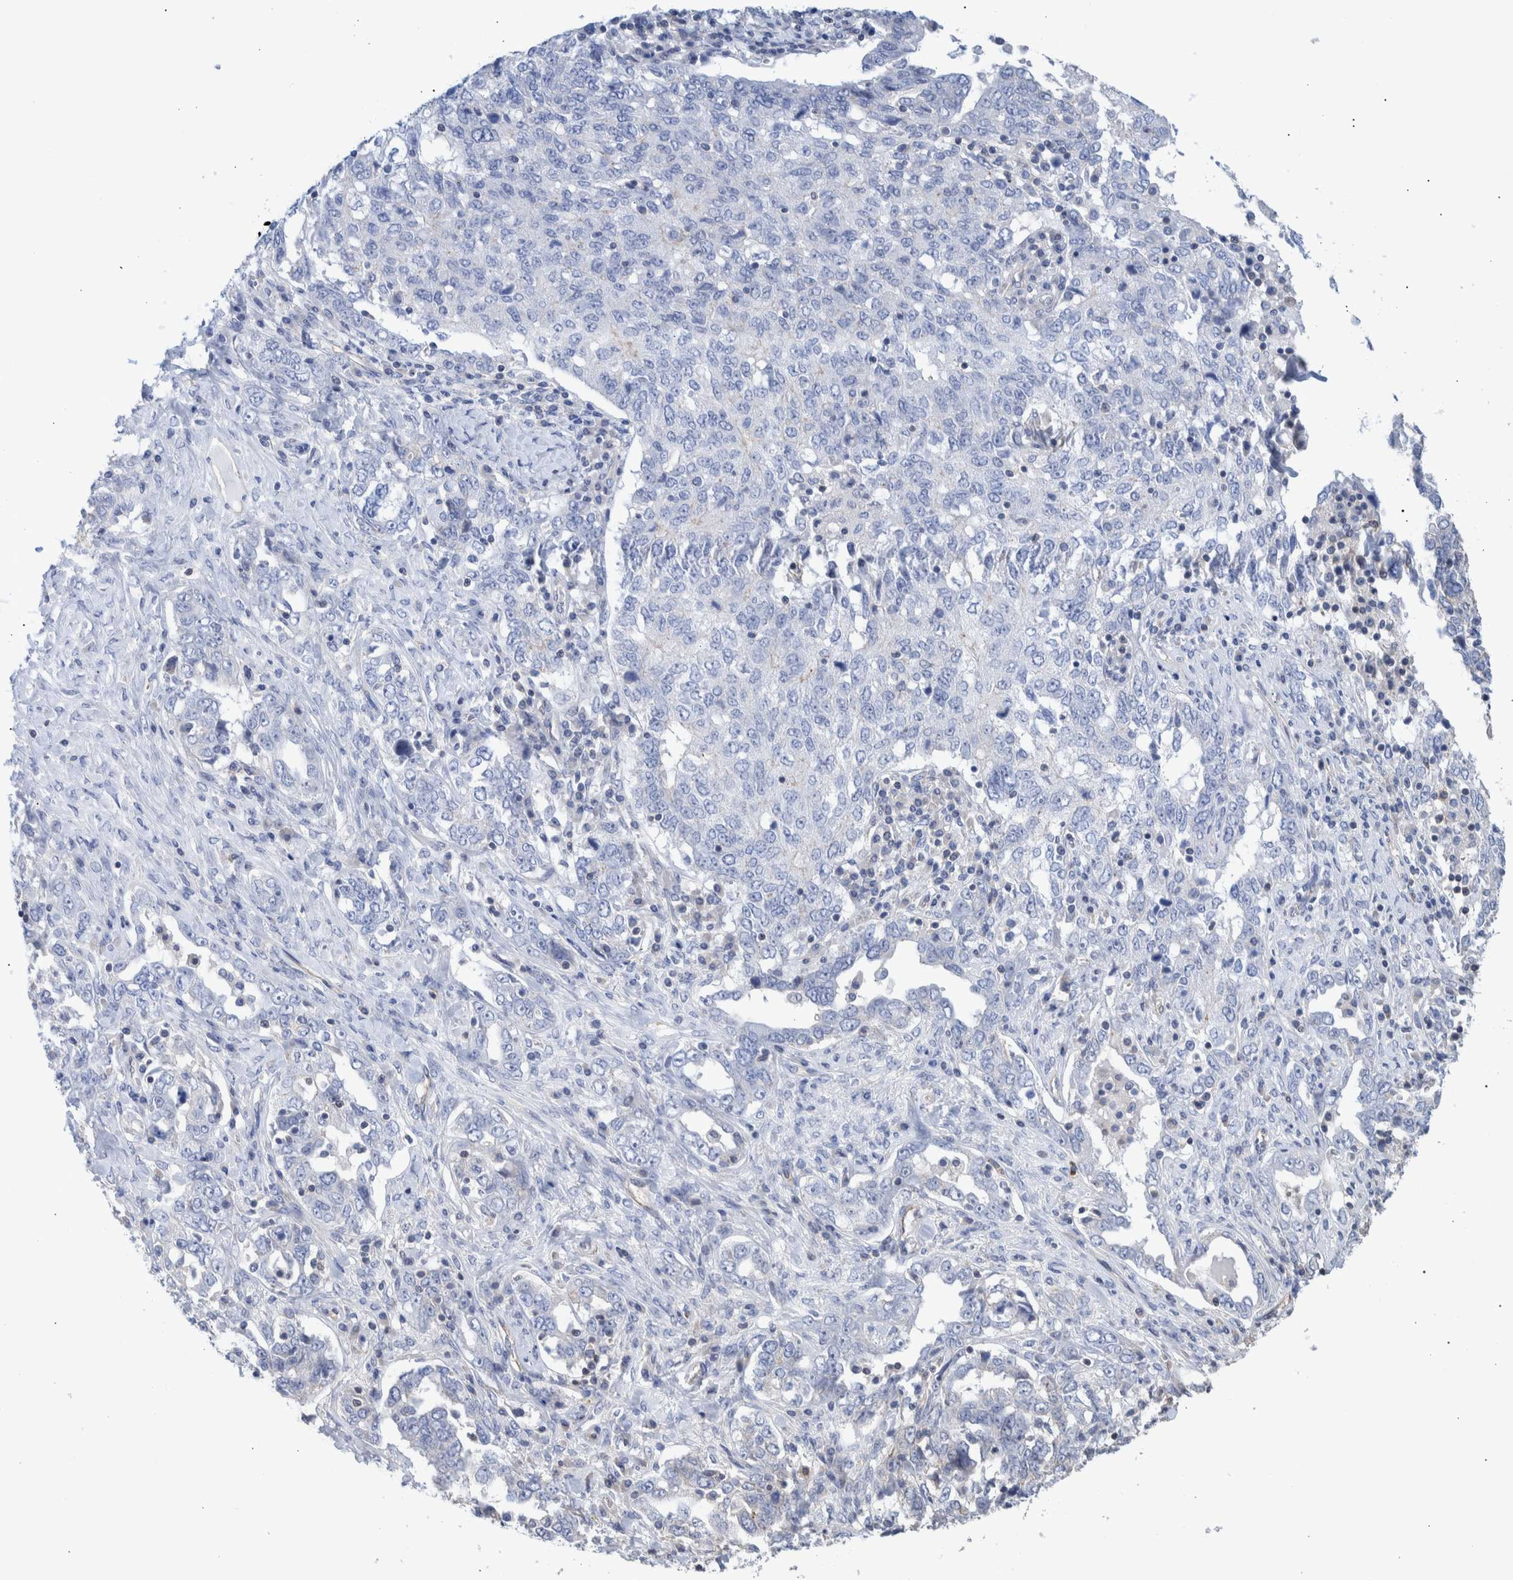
{"staining": {"intensity": "negative", "quantity": "none", "location": "none"}, "tissue": "ovarian cancer", "cell_type": "Tumor cells", "image_type": "cancer", "snomed": [{"axis": "morphology", "description": "Carcinoma, endometroid"}, {"axis": "topography", "description": "Ovary"}], "caption": "Image shows no significant protein expression in tumor cells of endometroid carcinoma (ovarian).", "gene": "PPP3CC", "patient": {"sex": "female", "age": 62}}